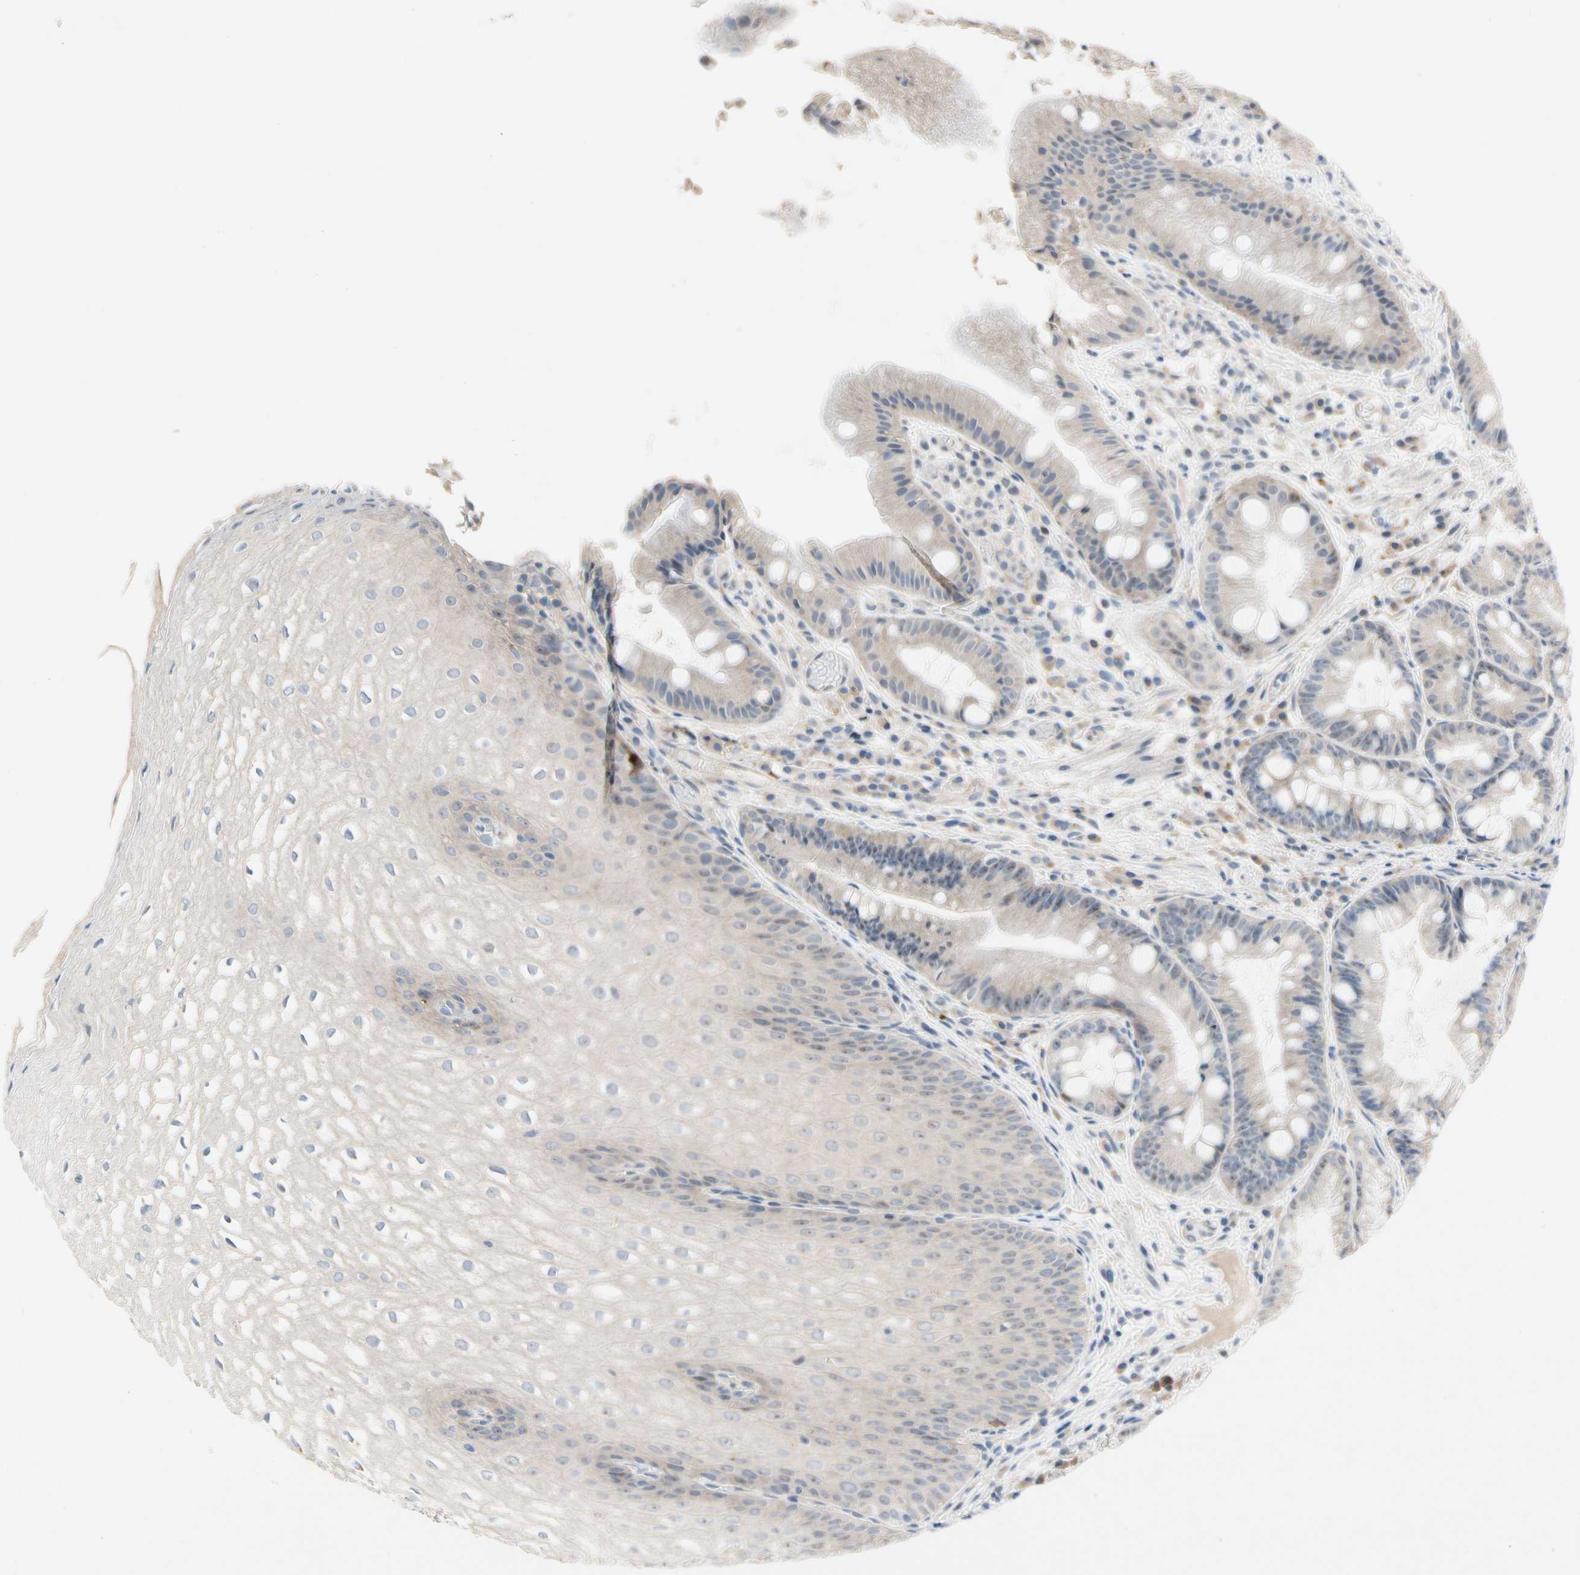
{"staining": {"intensity": "moderate", "quantity": "<25%", "location": "cytoplasmic/membranous"}, "tissue": "stomach", "cell_type": "Glandular cells", "image_type": "normal", "snomed": [{"axis": "morphology", "description": "Normal tissue, NOS"}, {"axis": "topography", "description": "Stomach, upper"}], "caption": "Stomach was stained to show a protein in brown. There is low levels of moderate cytoplasmic/membranous staining in approximately <25% of glandular cells. Using DAB (3,3'-diaminobenzidine) (brown) and hematoxylin (blue) stains, captured at high magnification using brightfield microscopy.", "gene": "GAS6", "patient": {"sex": "male", "age": 72}}